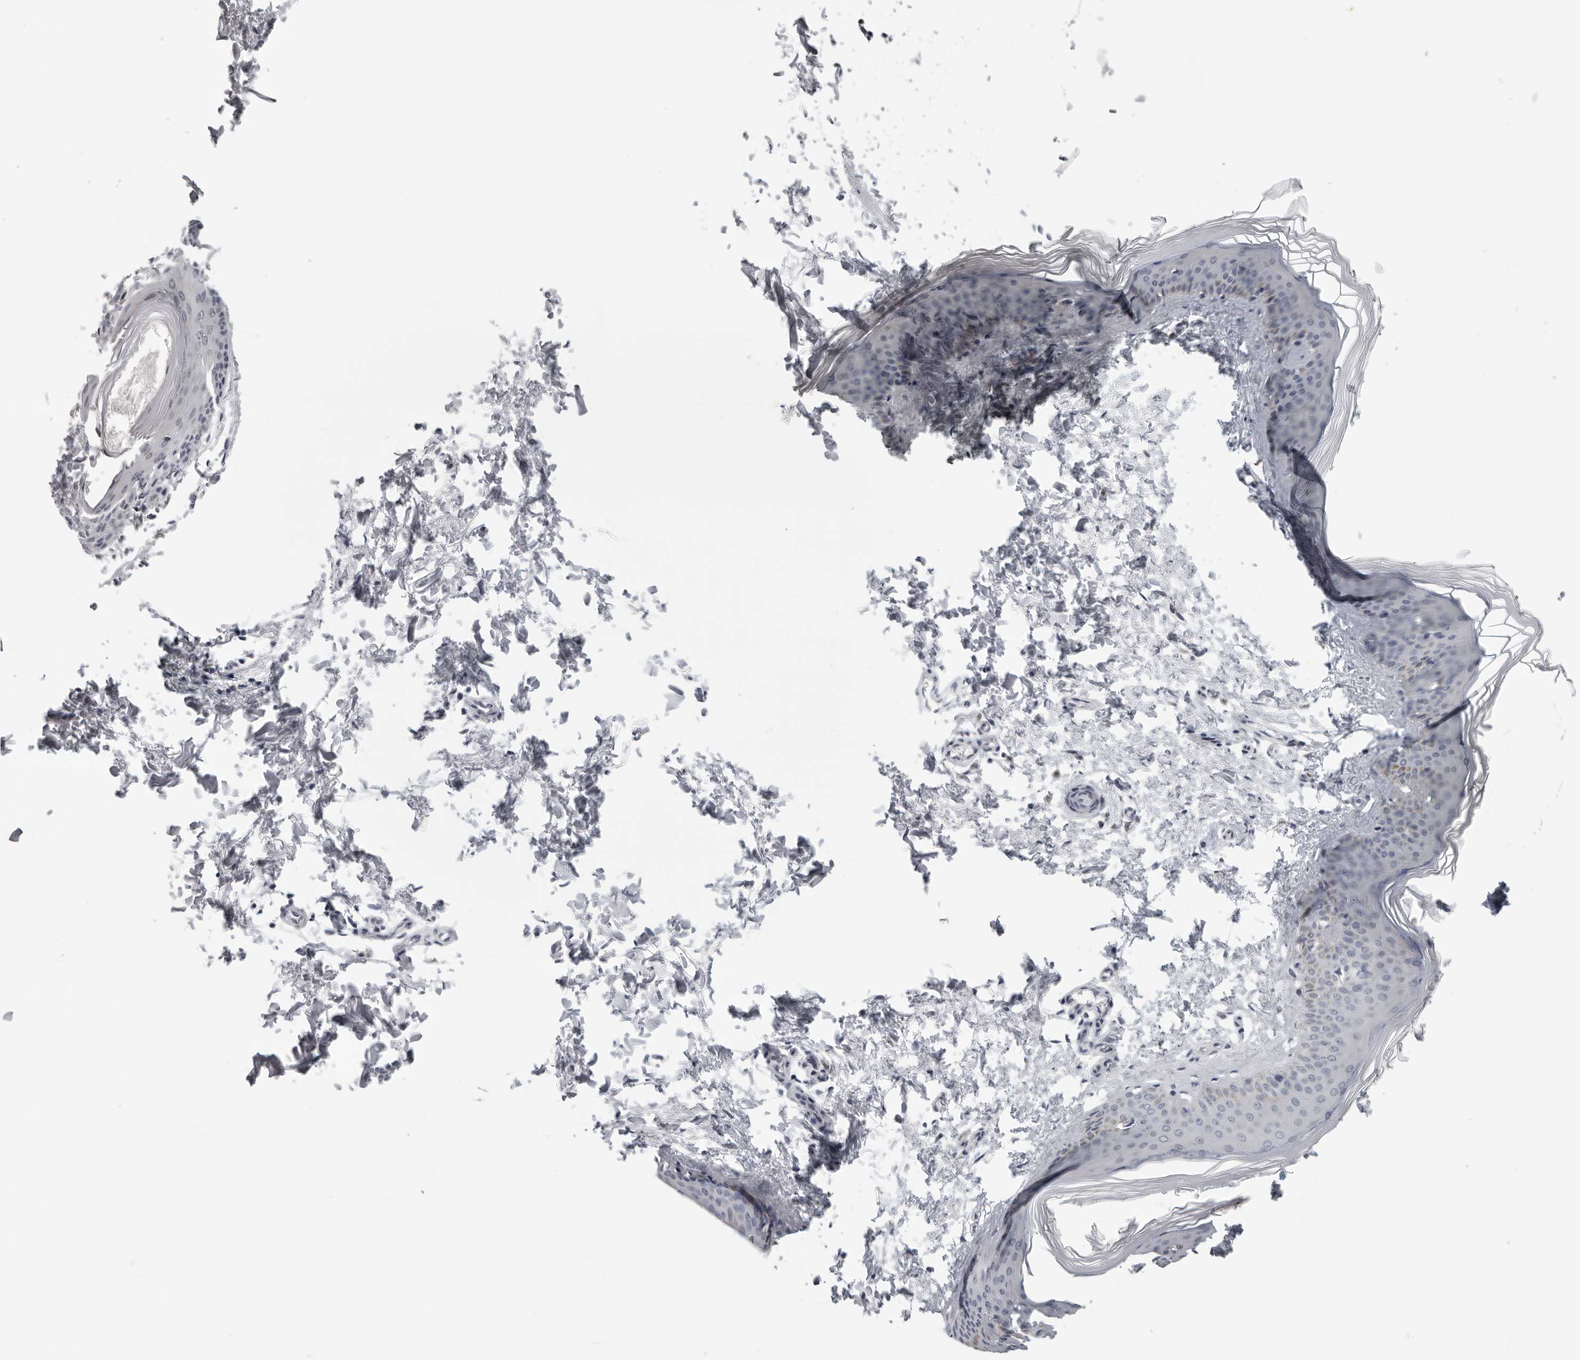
{"staining": {"intensity": "negative", "quantity": "none", "location": "none"}, "tissue": "skin", "cell_type": "Fibroblasts", "image_type": "normal", "snomed": [{"axis": "morphology", "description": "Normal tissue, NOS"}, {"axis": "topography", "description": "Skin"}], "caption": "An immunohistochemistry histopathology image of benign skin is shown. There is no staining in fibroblasts of skin.", "gene": "CPT2", "patient": {"sex": "female", "age": 27}}